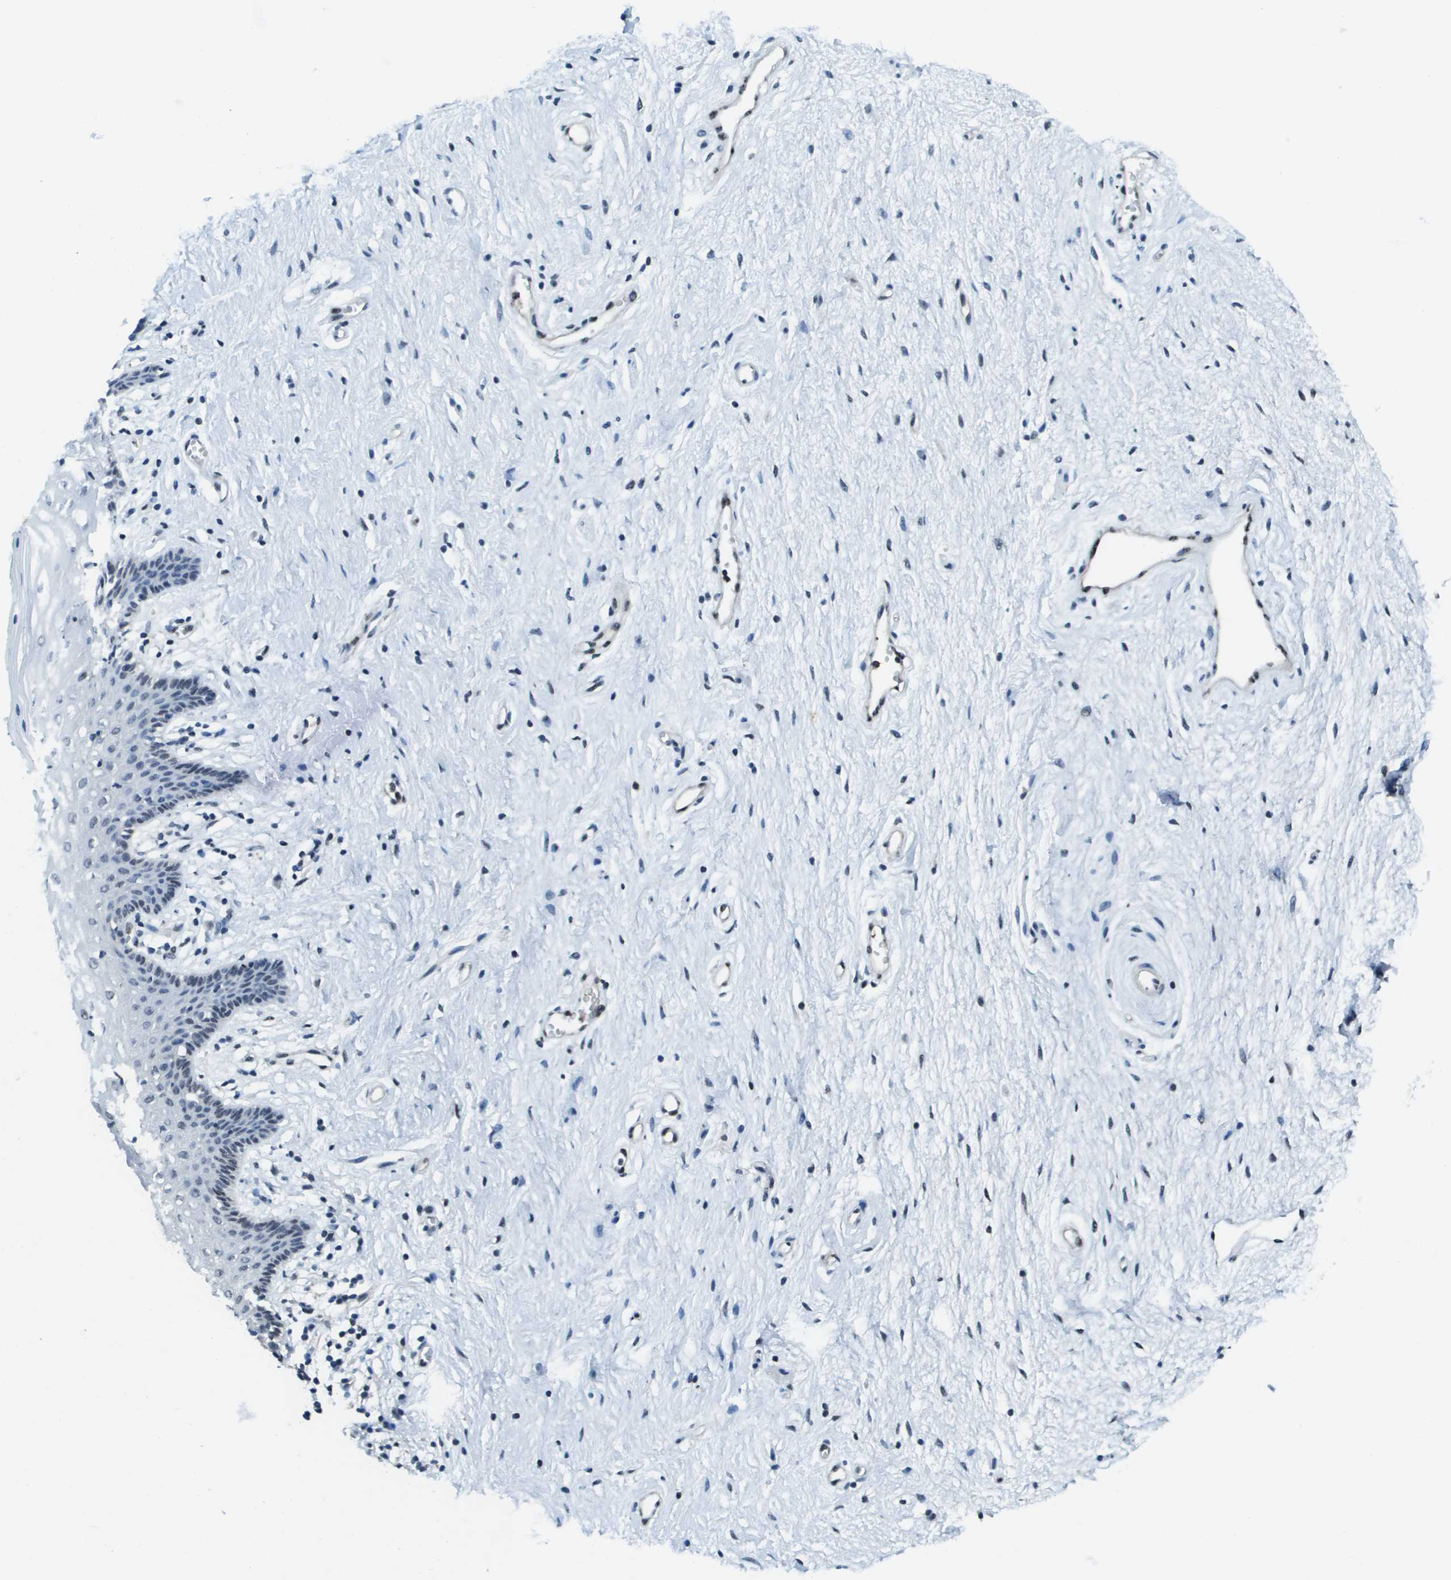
{"staining": {"intensity": "weak", "quantity": "<25%", "location": "nuclear"}, "tissue": "vagina", "cell_type": "Squamous epithelial cells", "image_type": "normal", "snomed": [{"axis": "morphology", "description": "Normal tissue, NOS"}, {"axis": "topography", "description": "Vagina"}], "caption": "The immunohistochemistry (IHC) photomicrograph has no significant expression in squamous epithelial cells of vagina. The staining is performed using DAB brown chromogen with nuclei counter-stained in using hematoxylin.", "gene": "SP100", "patient": {"sex": "female", "age": 44}}